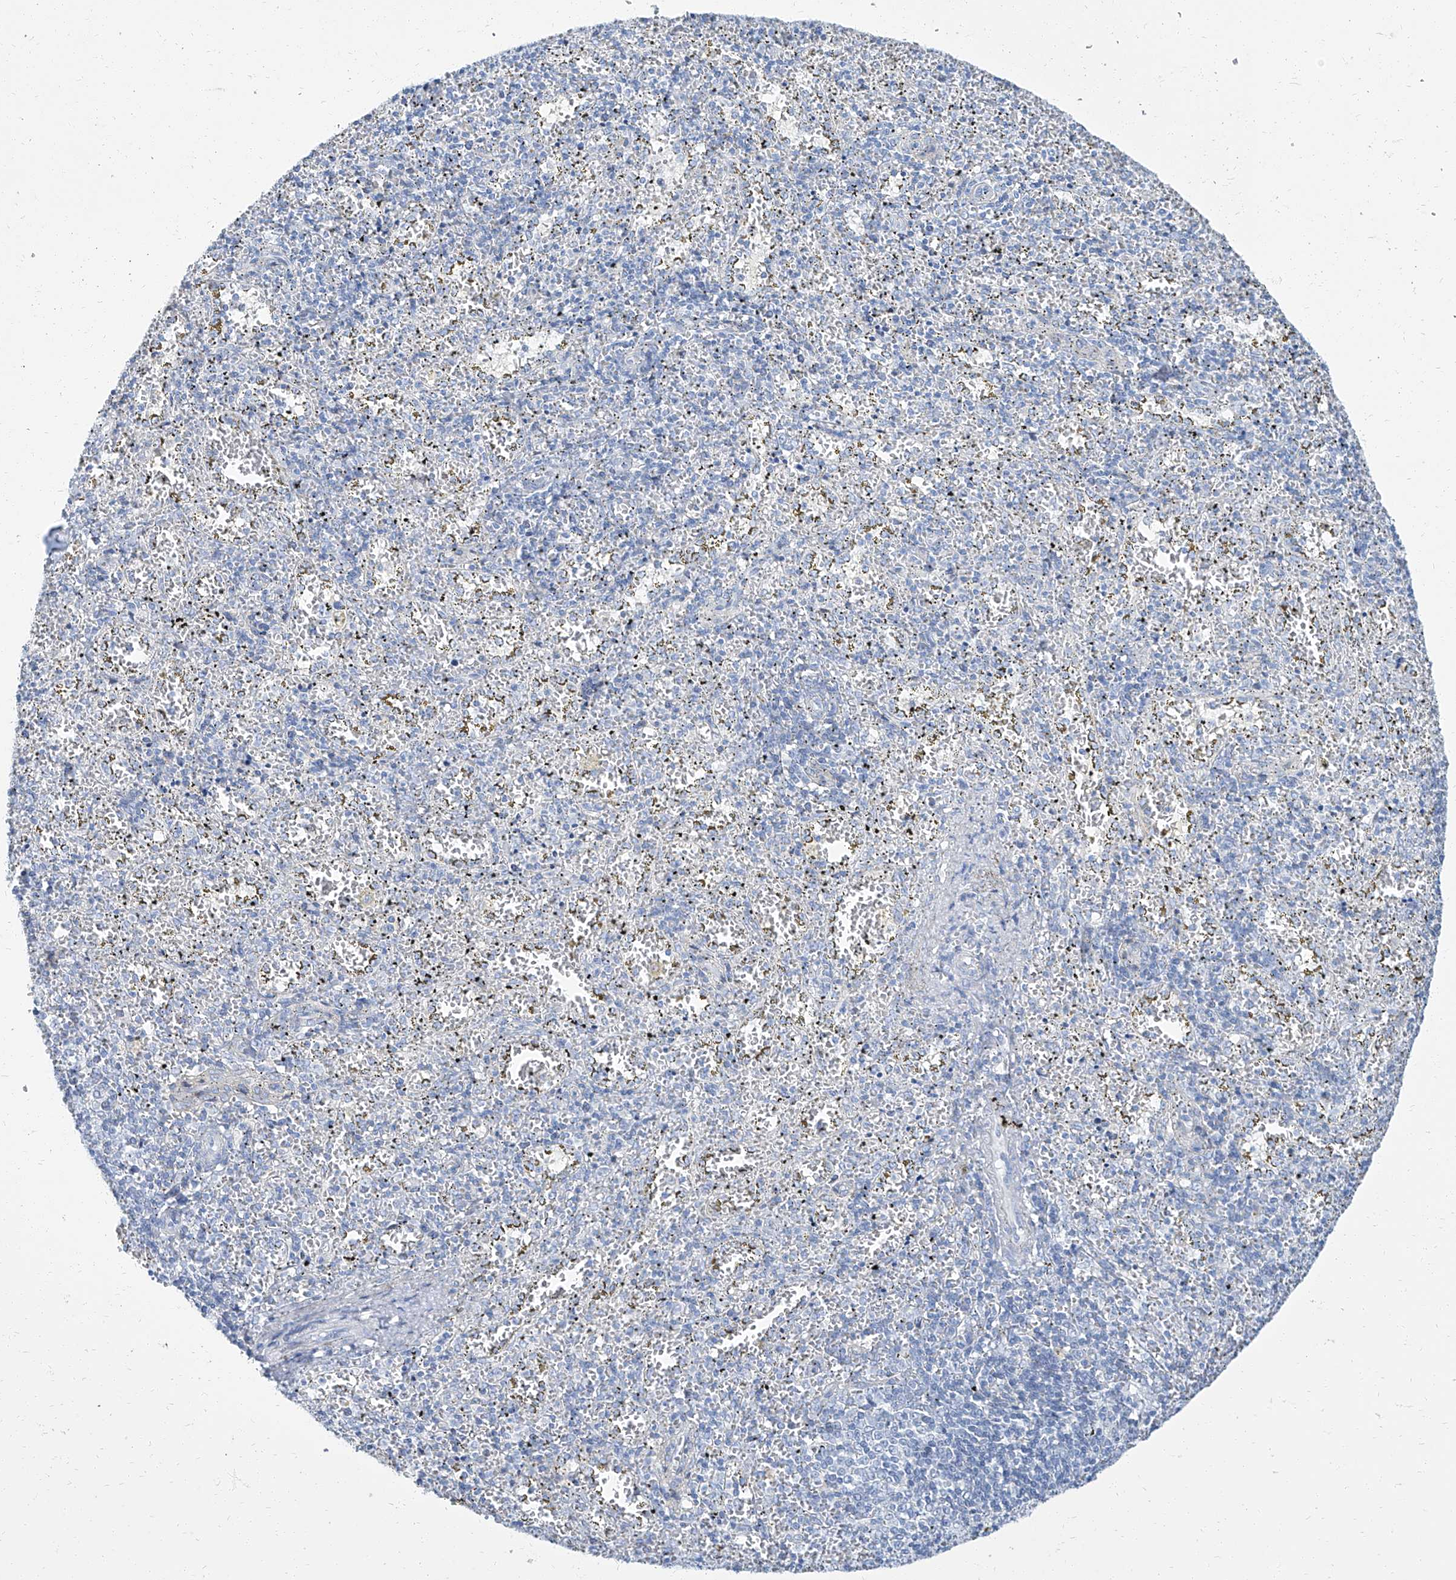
{"staining": {"intensity": "negative", "quantity": "none", "location": "none"}, "tissue": "spleen", "cell_type": "Cells in red pulp", "image_type": "normal", "snomed": [{"axis": "morphology", "description": "Normal tissue, NOS"}, {"axis": "topography", "description": "Spleen"}], "caption": "High magnification brightfield microscopy of benign spleen stained with DAB (brown) and counterstained with hematoxylin (blue): cells in red pulp show no significant positivity.", "gene": "TXLNB", "patient": {"sex": "male", "age": 11}}